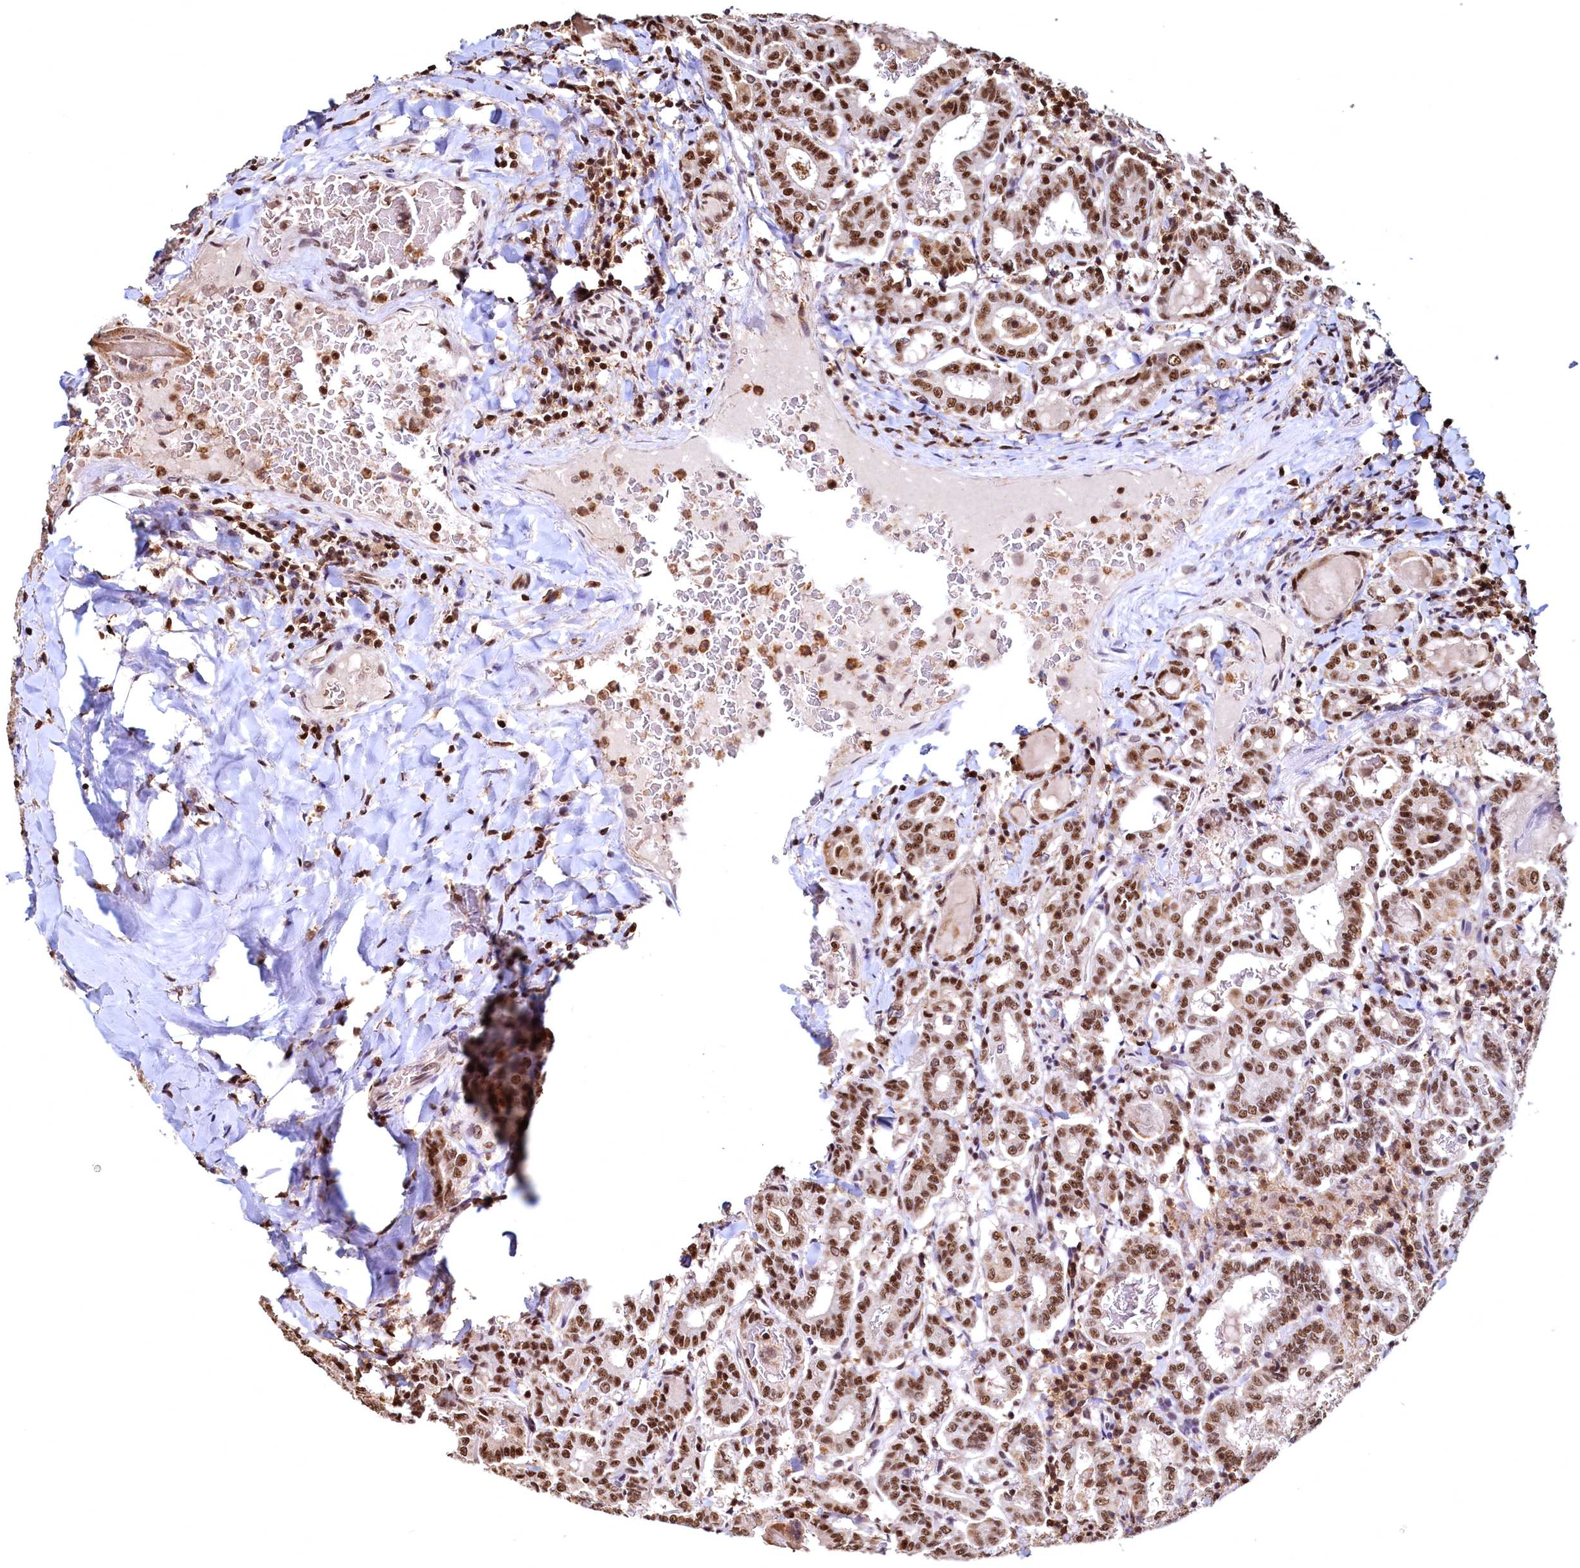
{"staining": {"intensity": "strong", "quantity": ">75%", "location": "nuclear"}, "tissue": "thyroid cancer", "cell_type": "Tumor cells", "image_type": "cancer", "snomed": [{"axis": "morphology", "description": "Papillary adenocarcinoma, NOS"}, {"axis": "topography", "description": "Thyroid gland"}], "caption": "This image displays immunohistochemistry staining of human thyroid cancer, with high strong nuclear positivity in approximately >75% of tumor cells.", "gene": "RSRC2", "patient": {"sex": "female", "age": 72}}